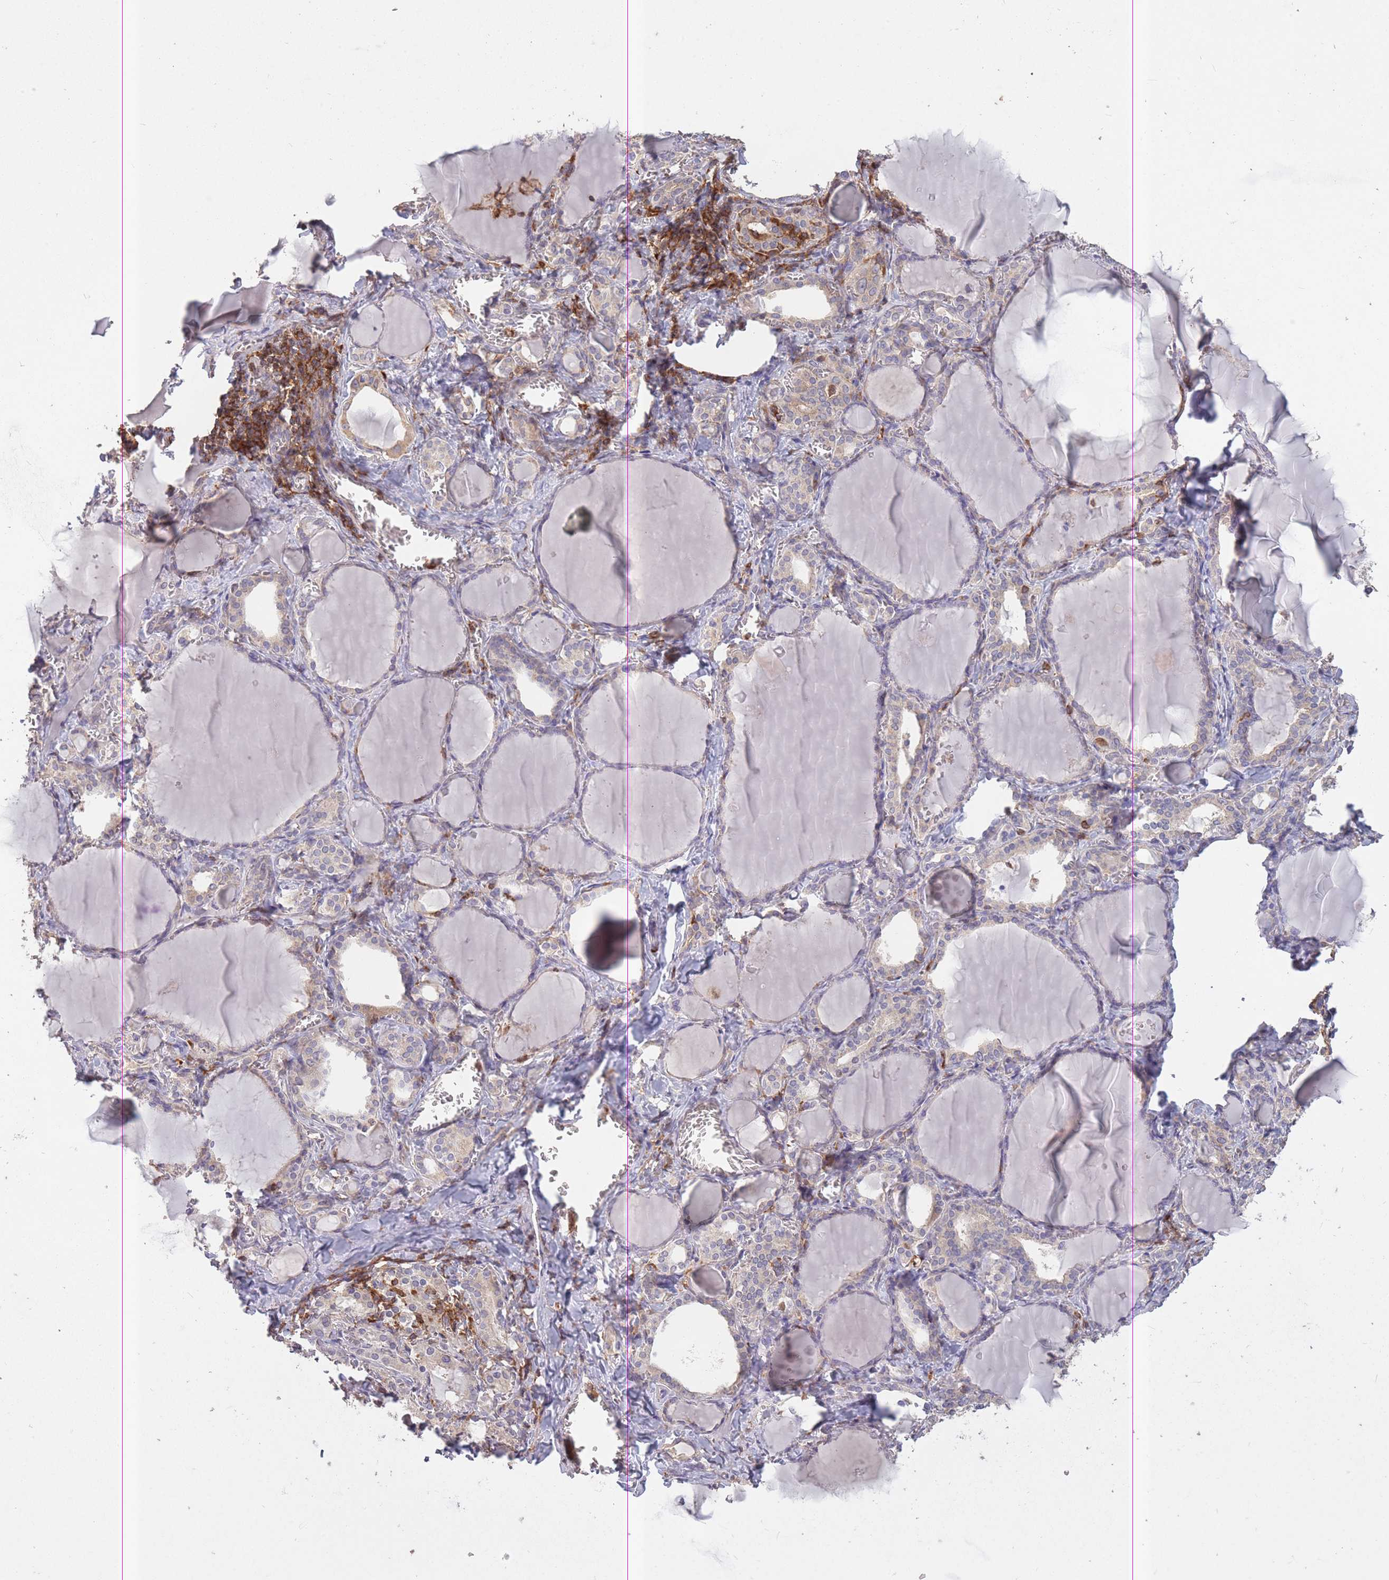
{"staining": {"intensity": "negative", "quantity": "none", "location": "none"}, "tissue": "thyroid gland", "cell_type": "Glandular cells", "image_type": "normal", "snomed": [{"axis": "morphology", "description": "Normal tissue, NOS"}, {"axis": "topography", "description": "Thyroid gland"}], "caption": "IHC of normal human thyroid gland shows no staining in glandular cells. Brightfield microscopy of immunohistochemistry (IHC) stained with DAB (3,3'-diaminobenzidine) (brown) and hematoxylin (blue), captured at high magnification.", "gene": "GMIP", "patient": {"sex": "female", "age": 42}}